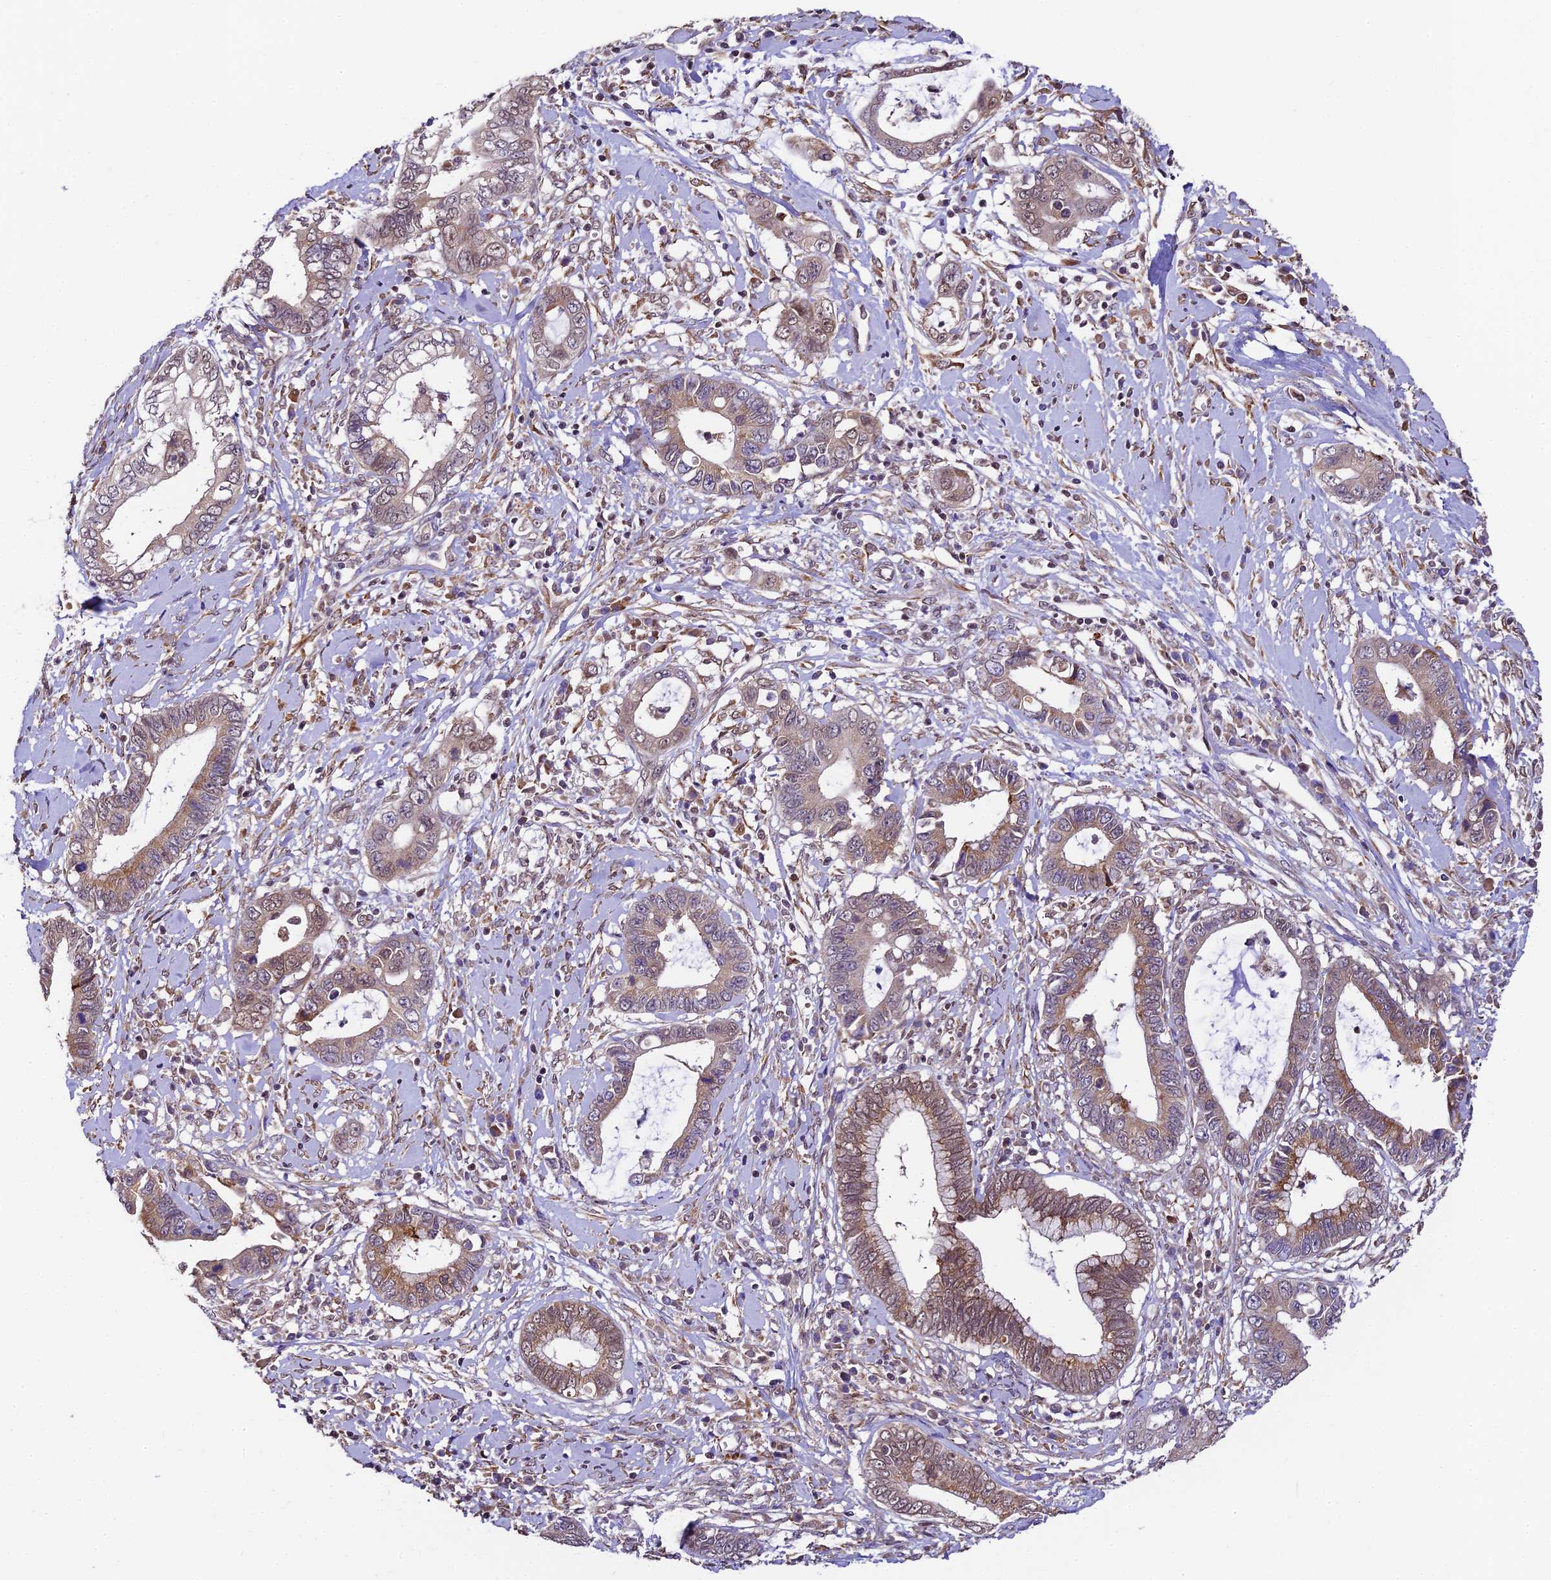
{"staining": {"intensity": "moderate", "quantity": "<25%", "location": "cytoplasmic/membranous"}, "tissue": "cervical cancer", "cell_type": "Tumor cells", "image_type": "cancer", "snomed": [{"axis": "morphology", "description": "Adenocarcinoma, NOS"}, {"axis": "topography", "description": "Cervix"}], "caption": "Adenocarcinoma (cervical) stained for a protein (brown) demonstrates moderate cytoplasmic/membranous positive expression in about <25% of tumor cells.", "gene": "TRIM22", "patient": {"sex": "female", "age": 44}}